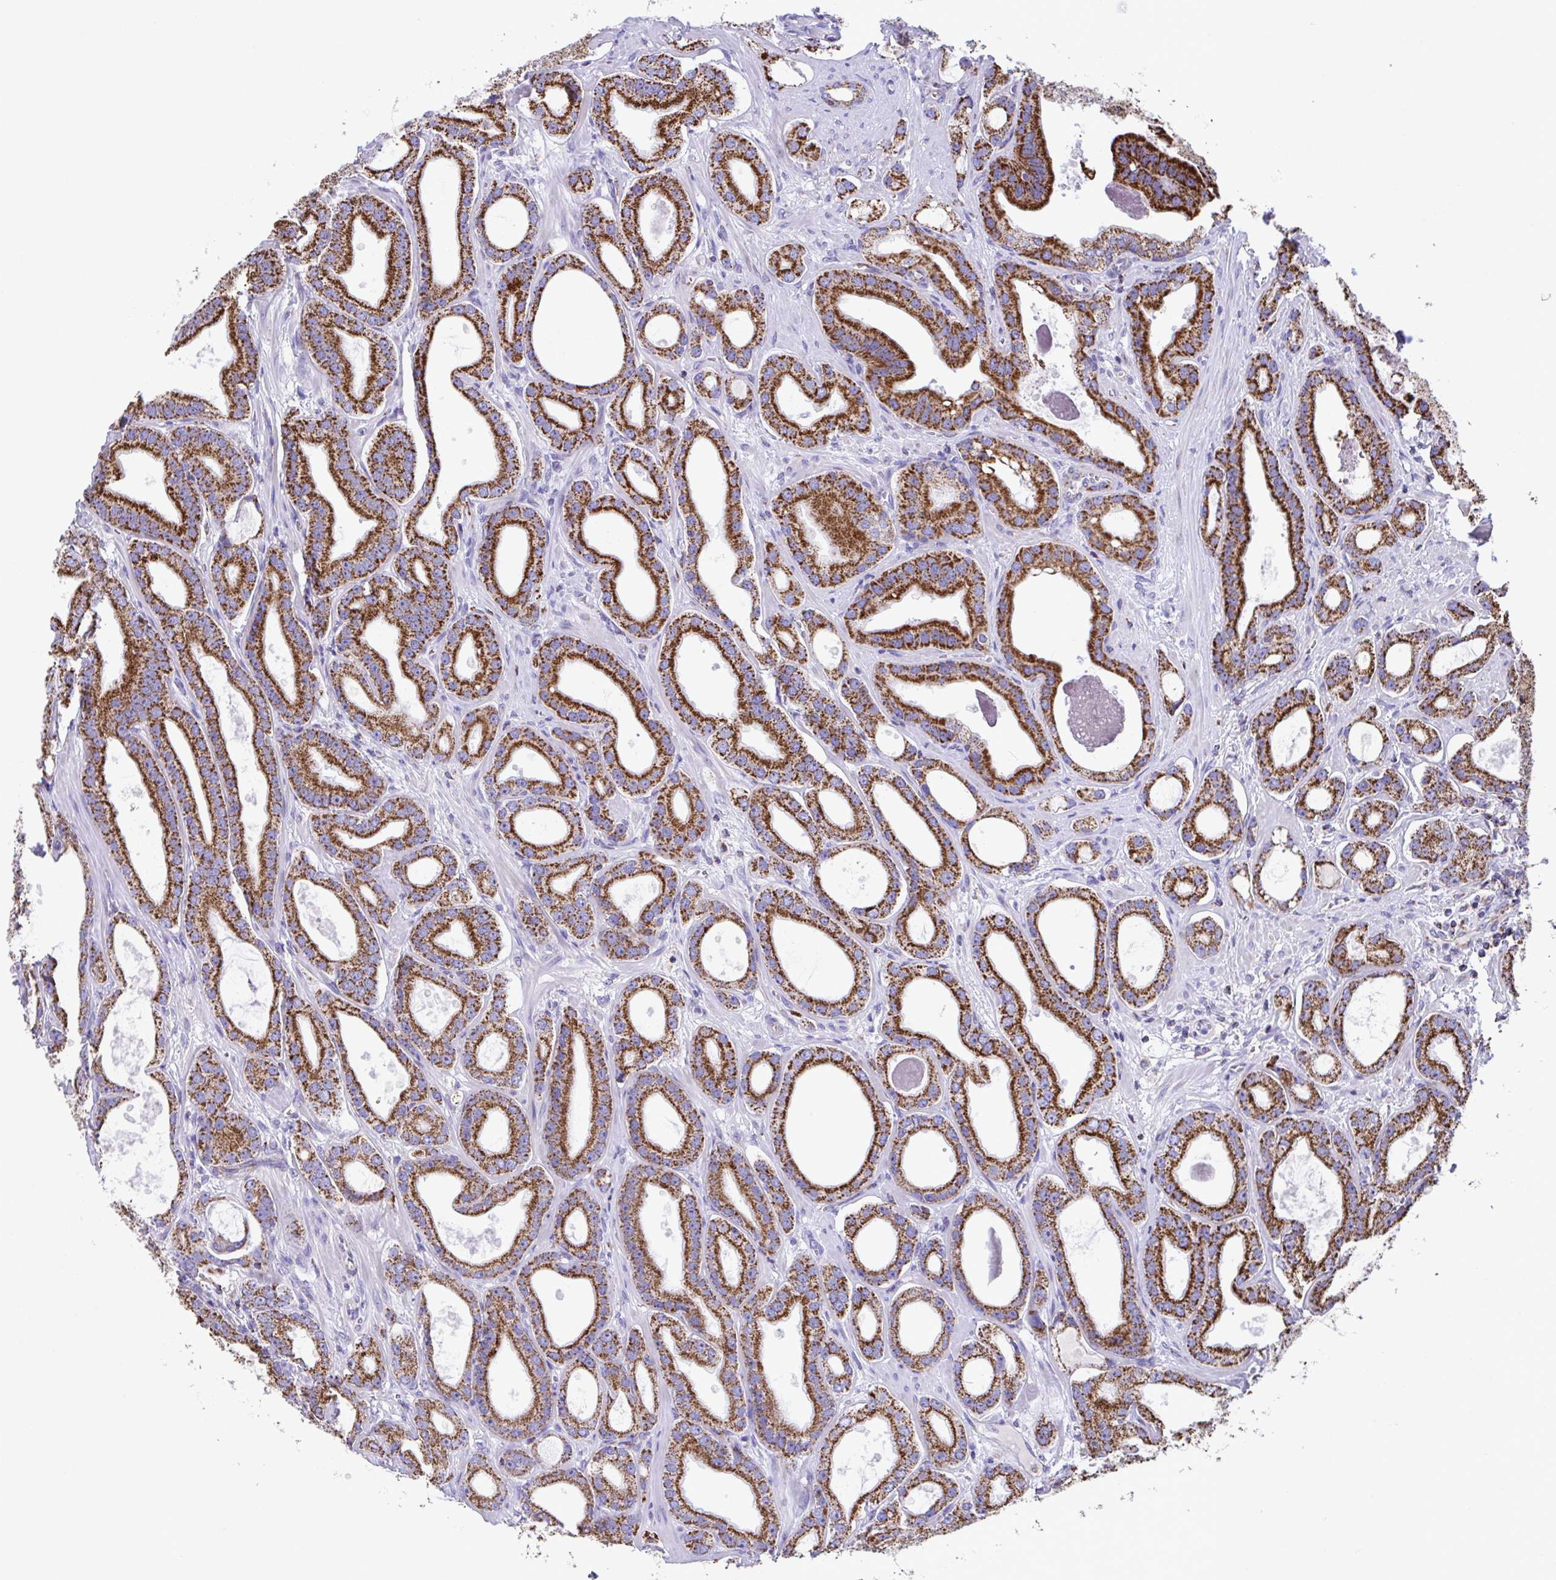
{"staining": {"intensity": "strong", "quantity": ">75%", "location": "cytoplasmic/membranous"}, "tissue": "prostate cancer", "cell_type": "Tumor cells", "image_type": "cancer", "snomed": [{"axis": "morphology", "description": "Adenocarcinoma, High grade"}, {"axis": "topography", "description": "Prostate"}], "caption": "Prostate cancer tissue exhibits strong cytoplasmic/membranous staining in approximately >75% of tumor cells (DAB (3,3'-diaminobenzidine) = brown stain, brightfield microscopy at high magnification).", "gene": "PCMTD2", "patient": {"sex": "male", "age": 65}}